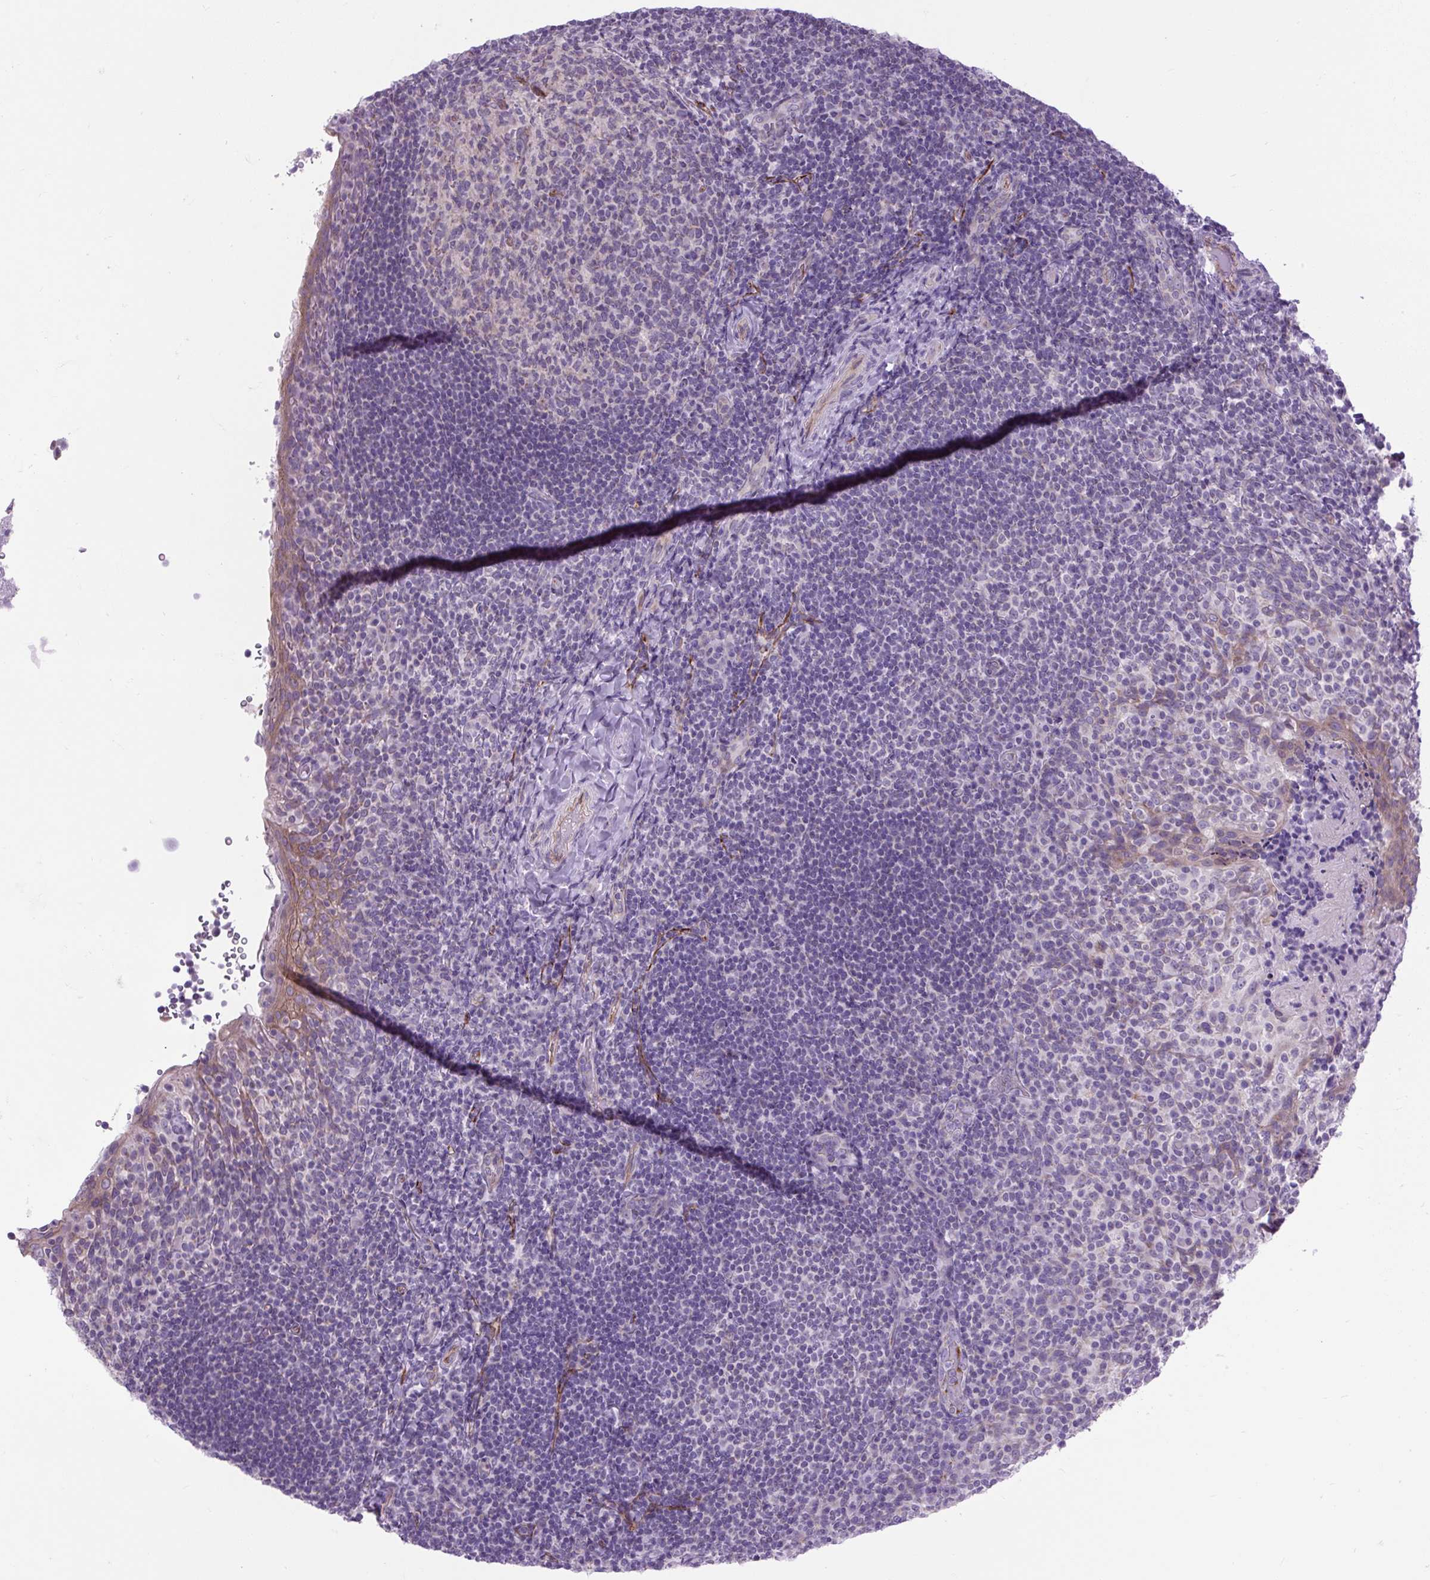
{"staining": {"intensity": "negative", "quantity": "none", "location": "none"}, "tissue": "tonsil", "cell_type": "Germinal center cells", "image_type": "normal", "snomed": [{"axis": "morphology", "description": "Normal tissue, NOS"}, {"axis": "topography", "description": "Tonsil"}], "caption": "High power microscopy image of an immunohistochemistry histopathology image of unremarkable tonsil, revealing no significant staining in germinal center cells. Brightfield microscopy of immunohistochemistry stained with DAB (brown) and hematoxylin (blue), captured at high magnification.", "gene": "RNASE10", "patient": {"sex": "female", "age": 10}}